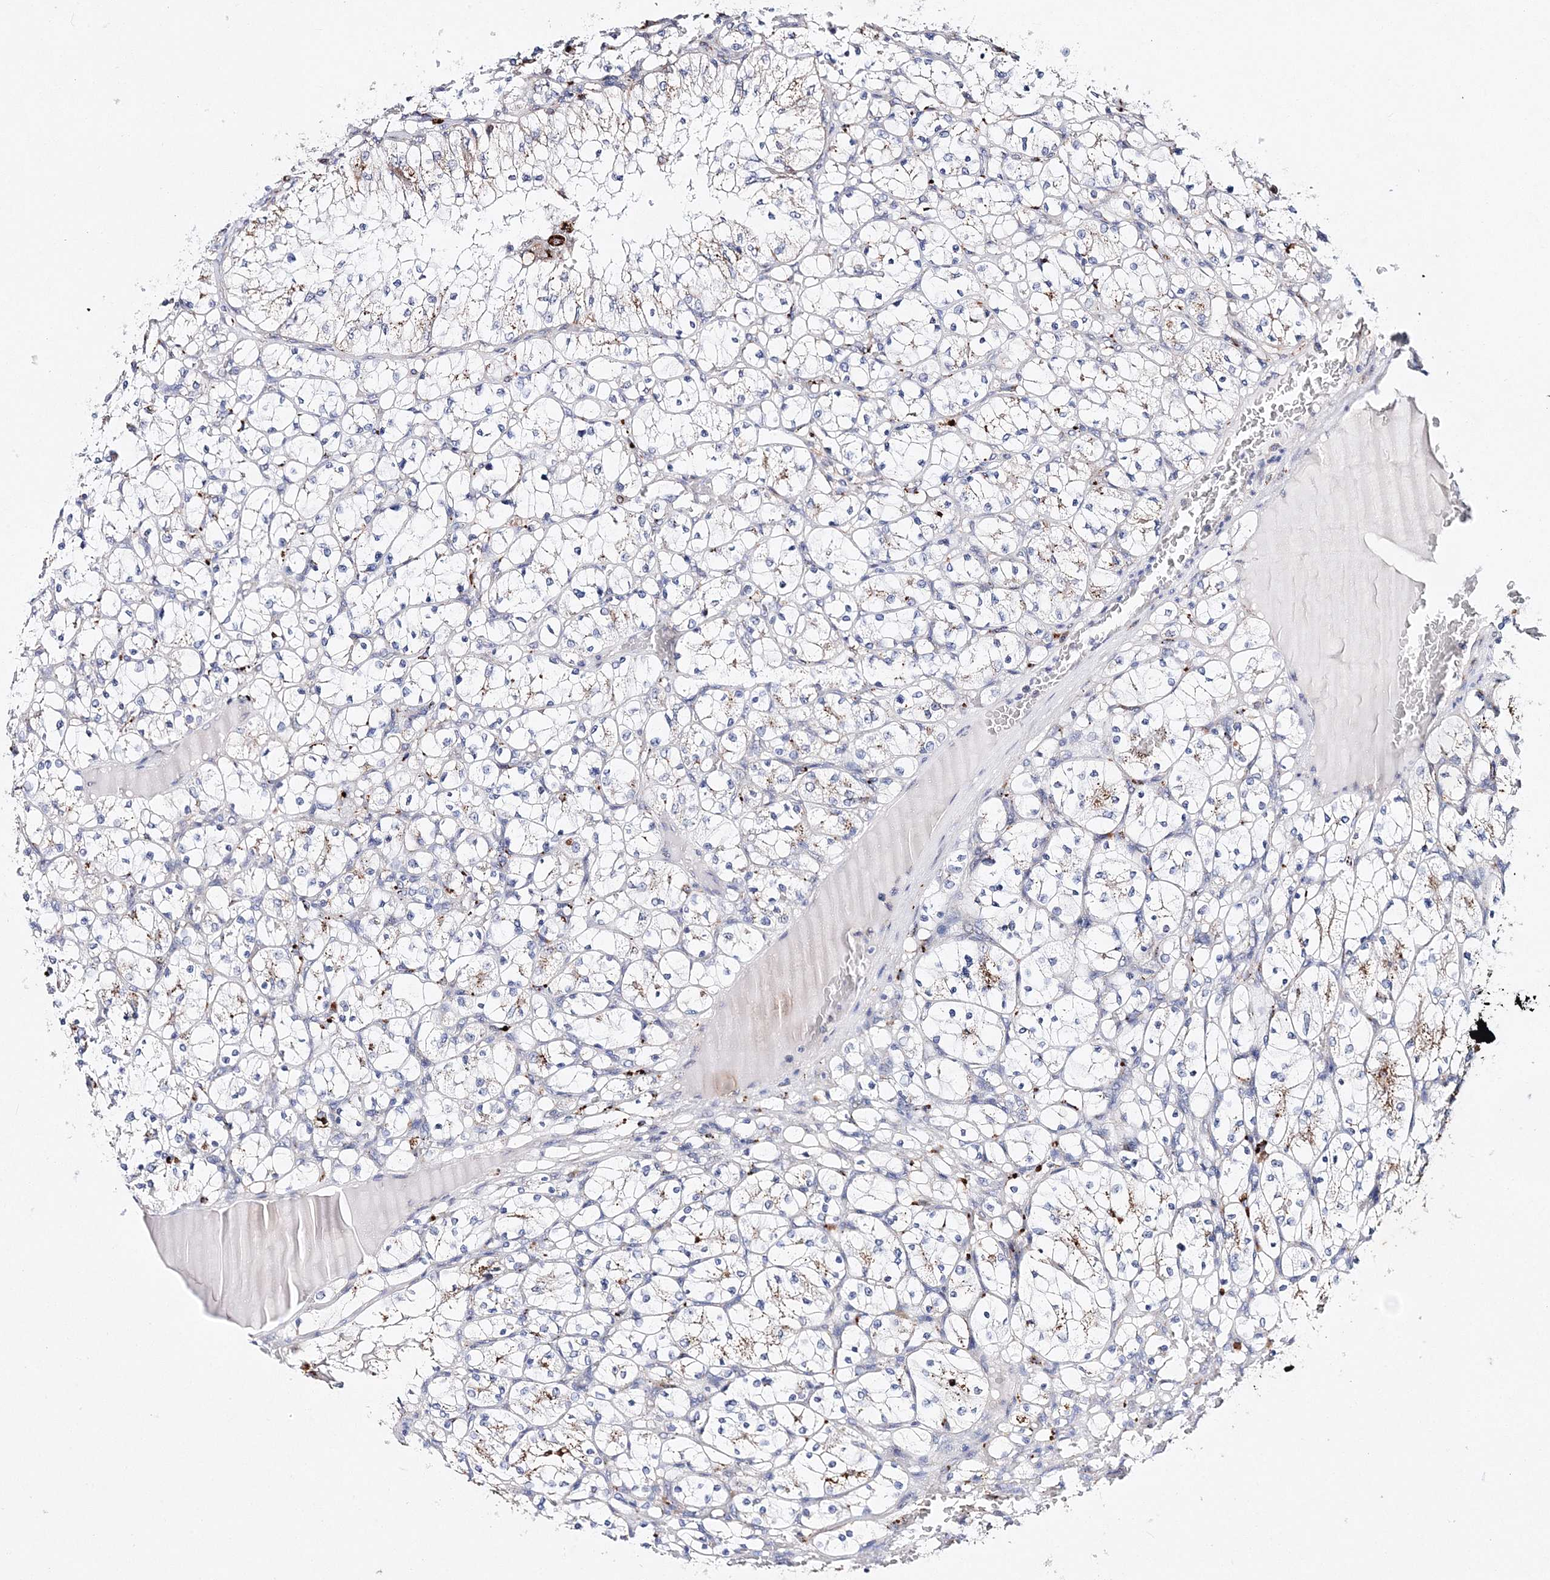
{"staining": {"intensity": "moderate", "quantity": "<25%", "location": "cytoplasmic/membranous"}, "tissue": "renal cancer", "cell_type": "Tumor cells", "image_type": "cancer", "snomed": [{"axis": "morphology", "description": "Adenocarcinoma, NOS"}, {"axis": "topography", "description": "Kidney"}], "caption": "Immunohistochemical staining of human renal cancer demonstrates low levels of moderate cytoplasmic/membranous positivity in about <25% of tumor cells.", "gene": "C3orf38", "patient": {"sex": "female", "age": 69}}